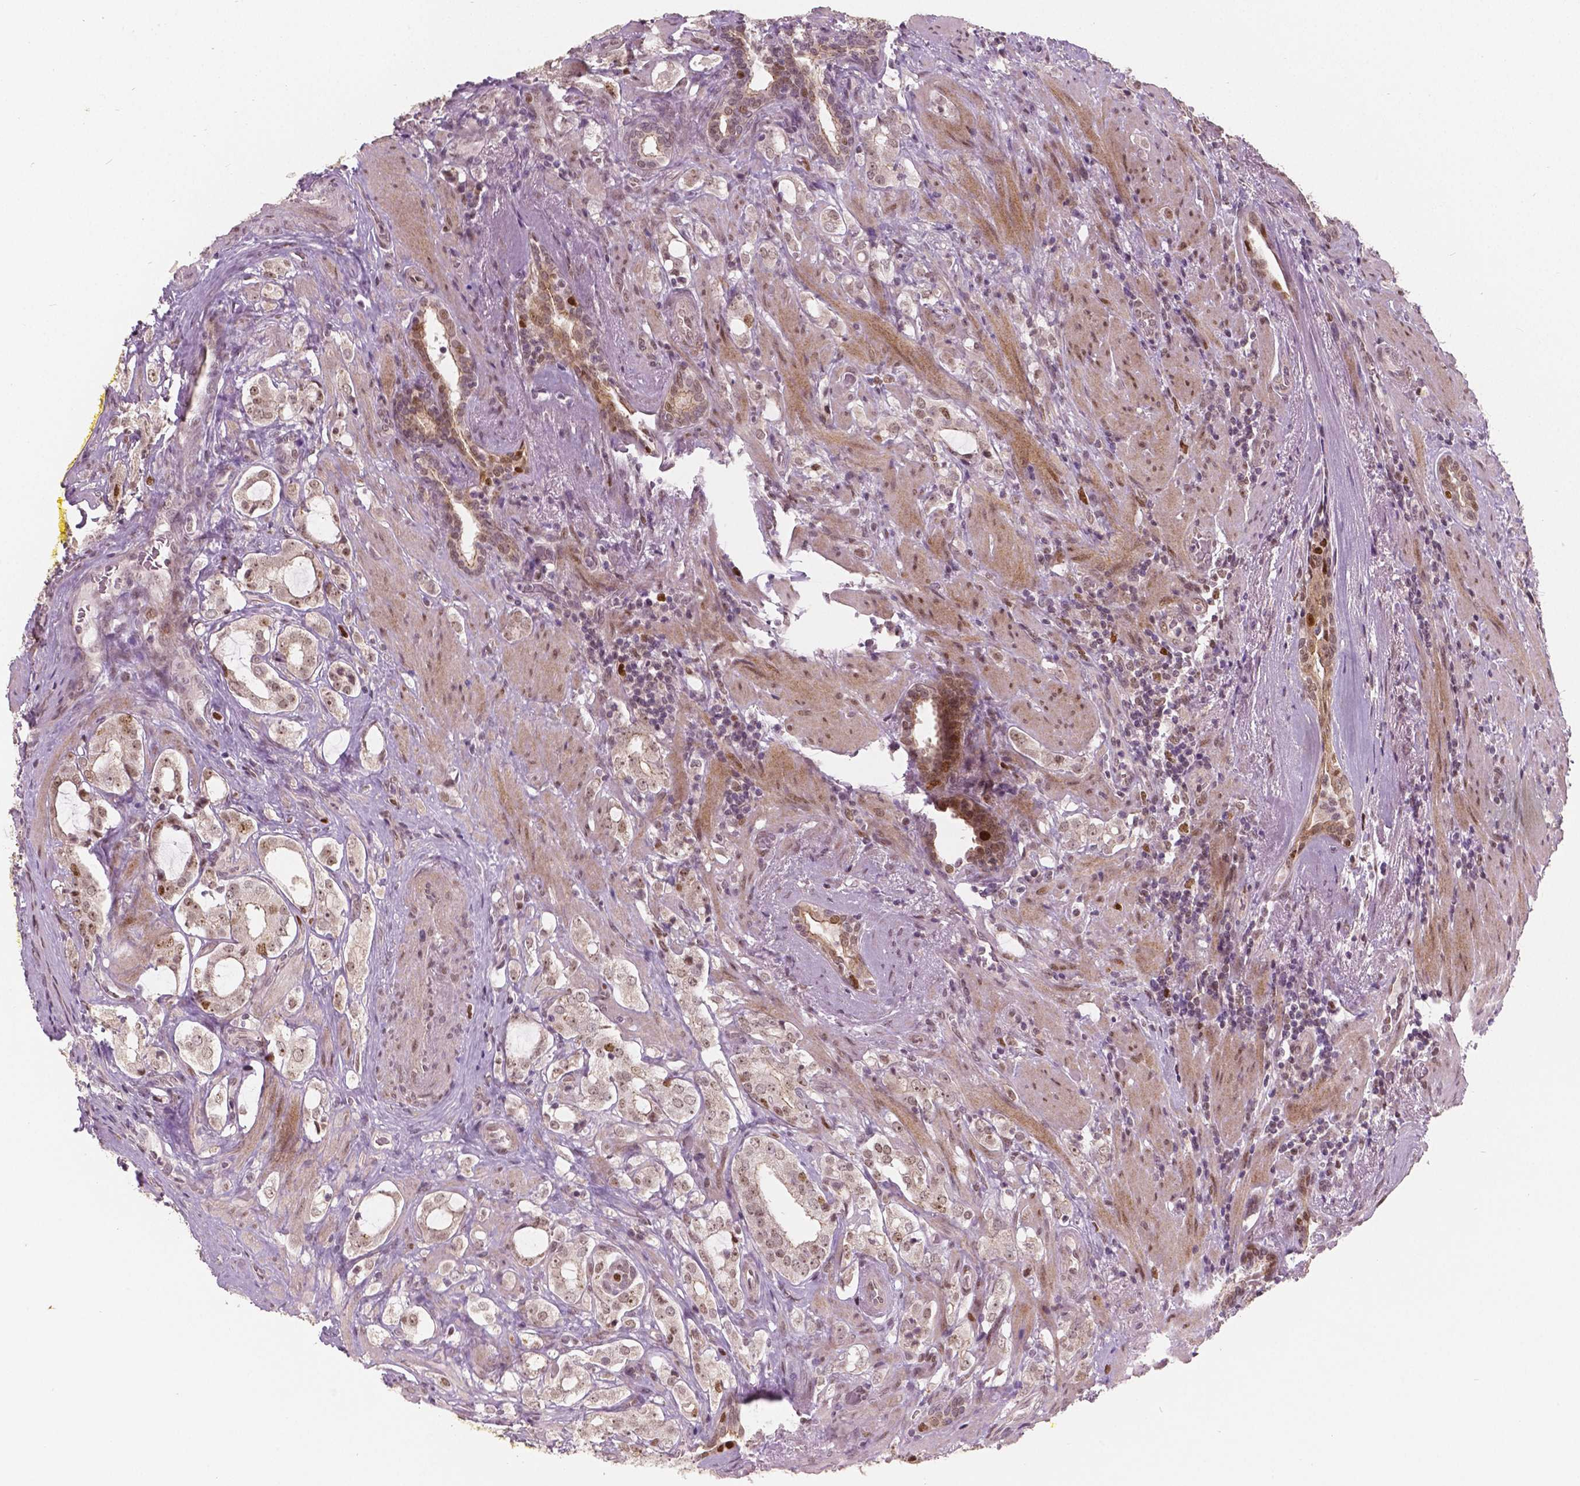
{"staining": {"intensity": "moderate", "quantity": ">75%", "location": "cytoplasmic/membranous,nuclear"}, "tissue": "prostate cancer", "cell_type": "Tumor cells", "image_type": "cancer", "snomed": [{"axis": "morphology", "description": "Adenocarcinoma, NOS"}, {"axis": "topography", "description": "Prostate"}], "caption": "Brown immunohistochemical staining in human prostate adenocarcinoma exhibits moderate cytoplasmic/membranous and nuclear staining in approximately >75% of tumor cells. Immunohistochemistry stains the protein in brown and the nuclei are stained blue.", "gene": "NSD2", "patient": {"sex": "male", "age": 66}}